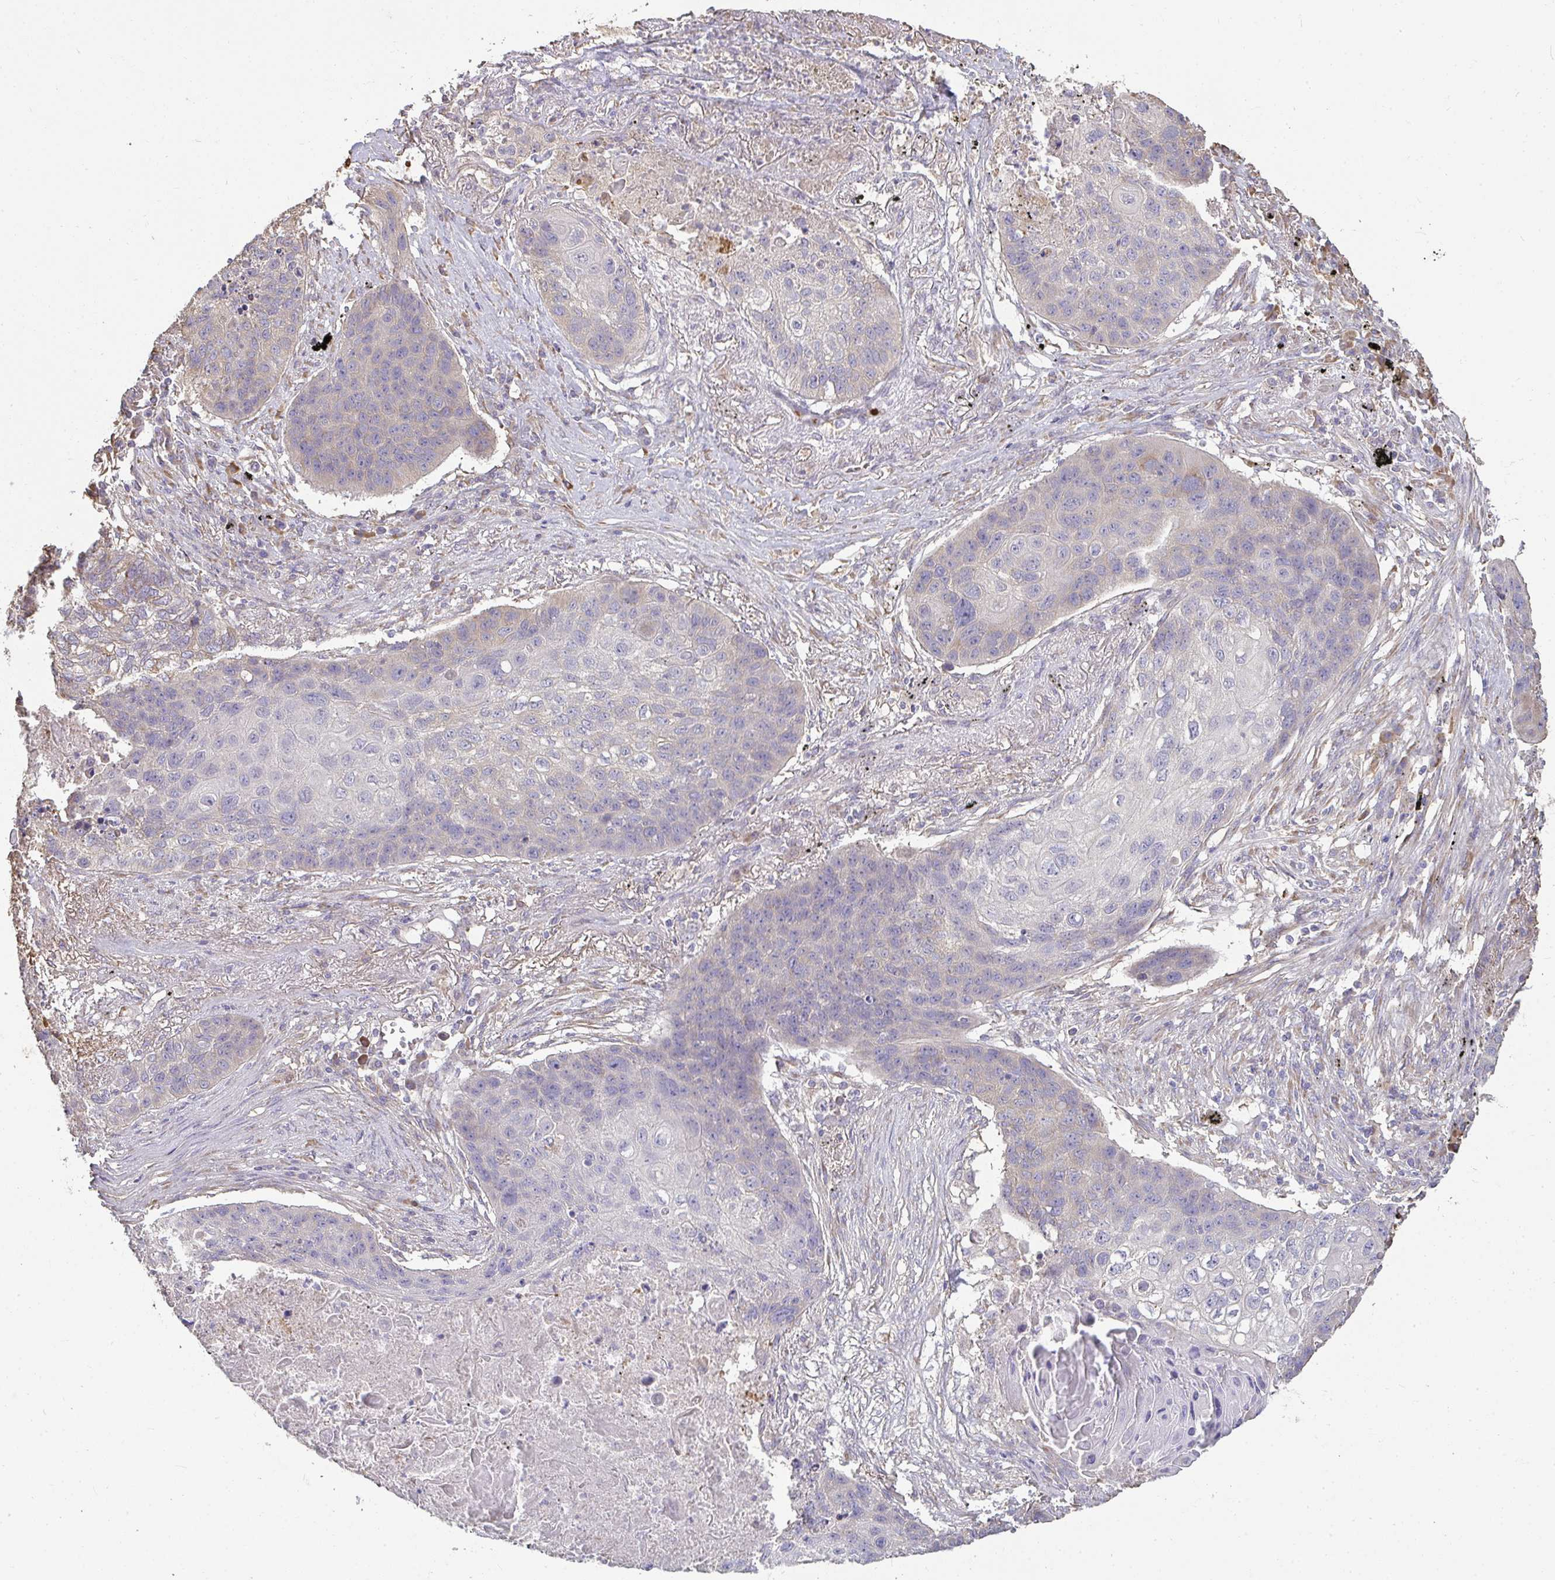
{"staining": {"intensity": "negative", "quantity": "none", "location": "none"}, "tissue": "lung cancer", "cell_type": "Tumor cells", "image_type": "cancer", "snomed": [{"axis": "morphology", "description": "Squamous cell carcinoma, NOS"}, {"axis": "topography", "description": "Lung"}], "caption": "Human lung squamous cell carcinoma stained for a protein using immunohistochemistry demonstrates no positivity in tumor cells.", "gene": "BRINP3", "patient": {"sex": "female", "age": 63}}